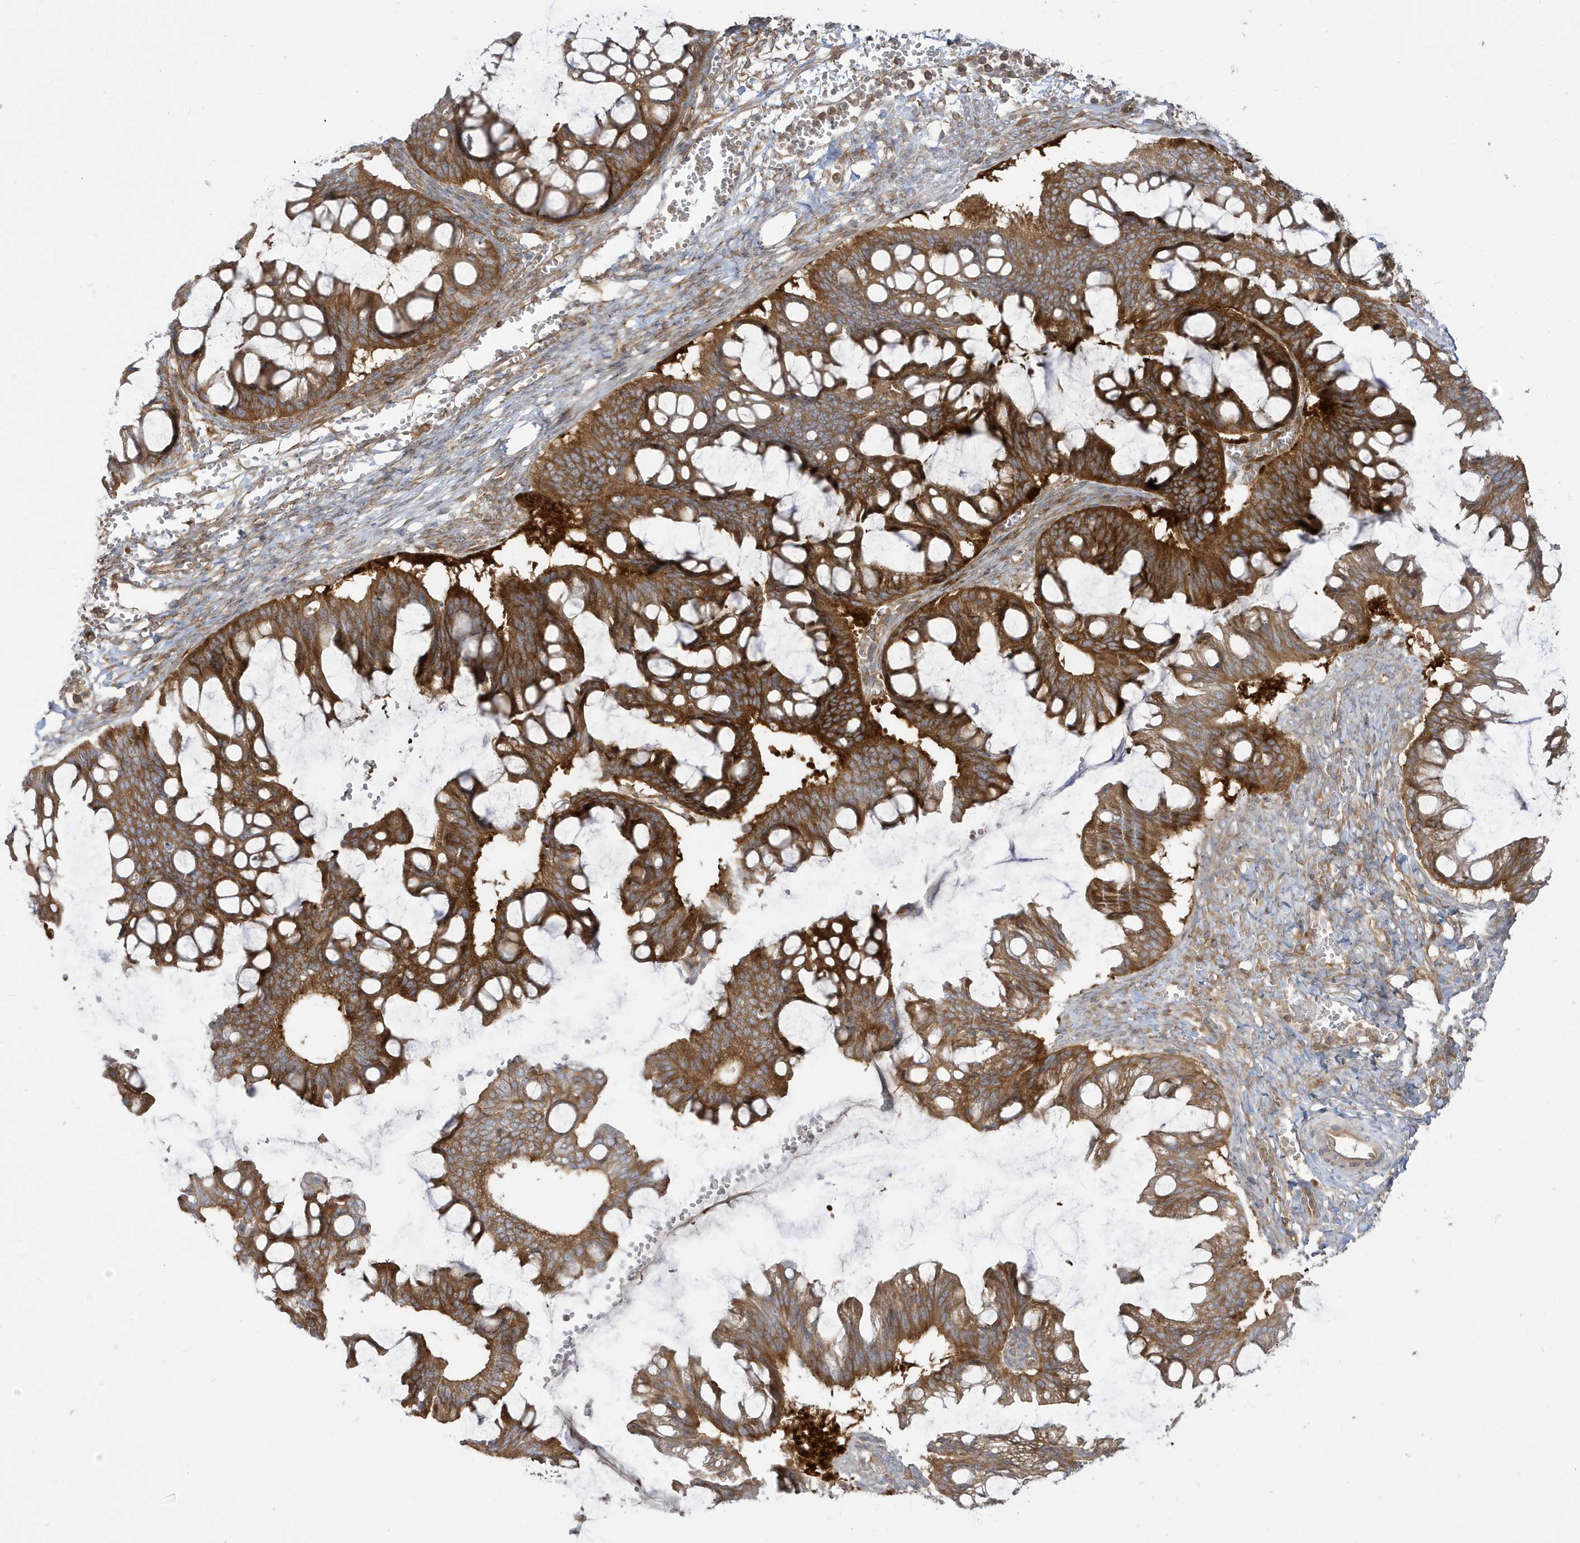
{"staining": {"intensity": "strong", "quantity": ">75%", "location": "cytoplasmic/membranous"}, "tissue": "ovarian cancer", "cell_type": "Tumor cells", "image_type": "cancer", "snomed": [{"axis": "morphology", "description": "Cystadenocarcinoma, mucinous, NOS"}, {"axis": "topography", "description": "Ovary"}], "caption": "Protein staining of ovarian mucinous cystadenocarcinoma tissue displays strong cytoplasmic/membranous expression in approximately >75% of tumor cells.", "gene": "STAM", "patient": {"sex": "female", "age": 73}}